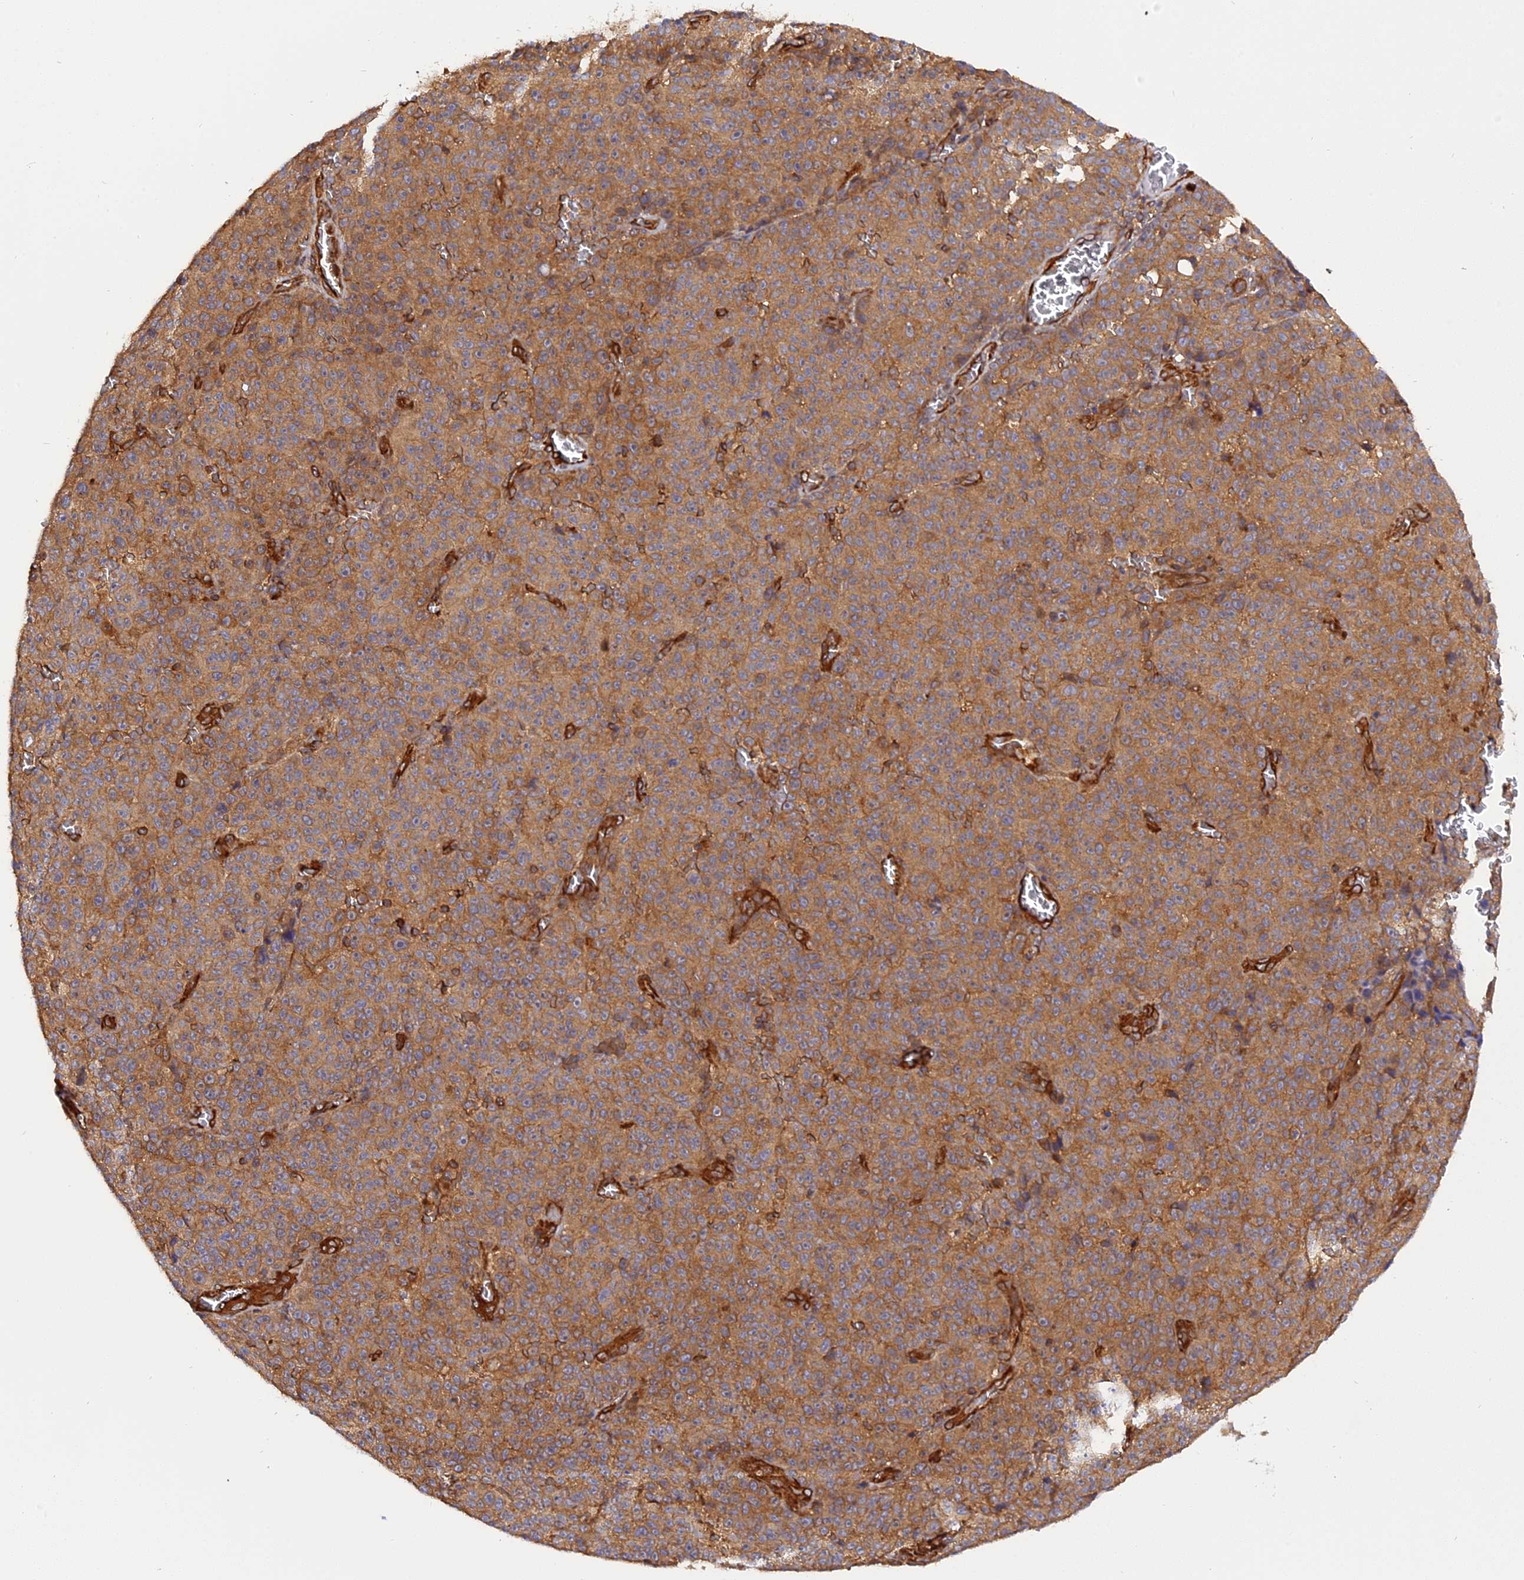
{"staining": {"intensity": "moderate", "quantity": ">75%", "location": "cytoplasmic/membranous"}, "tissue": "melanoma", "cell_type": "Tumor cells", "image_type": "cancer", "snomed": [{"axis": "morphology", "description": "Malignant melanoma, NOS"}, {"axis": "topography", "description": "Skin"}], "caption": "Immunohistochemistry (DAB) staining of melanoma displays moderate cytoplasmic/membranous protein positivity in approximately >75% of tumor cells.", "gene": "C5orf22", "patient": {"sex": "female", "age": 82}}